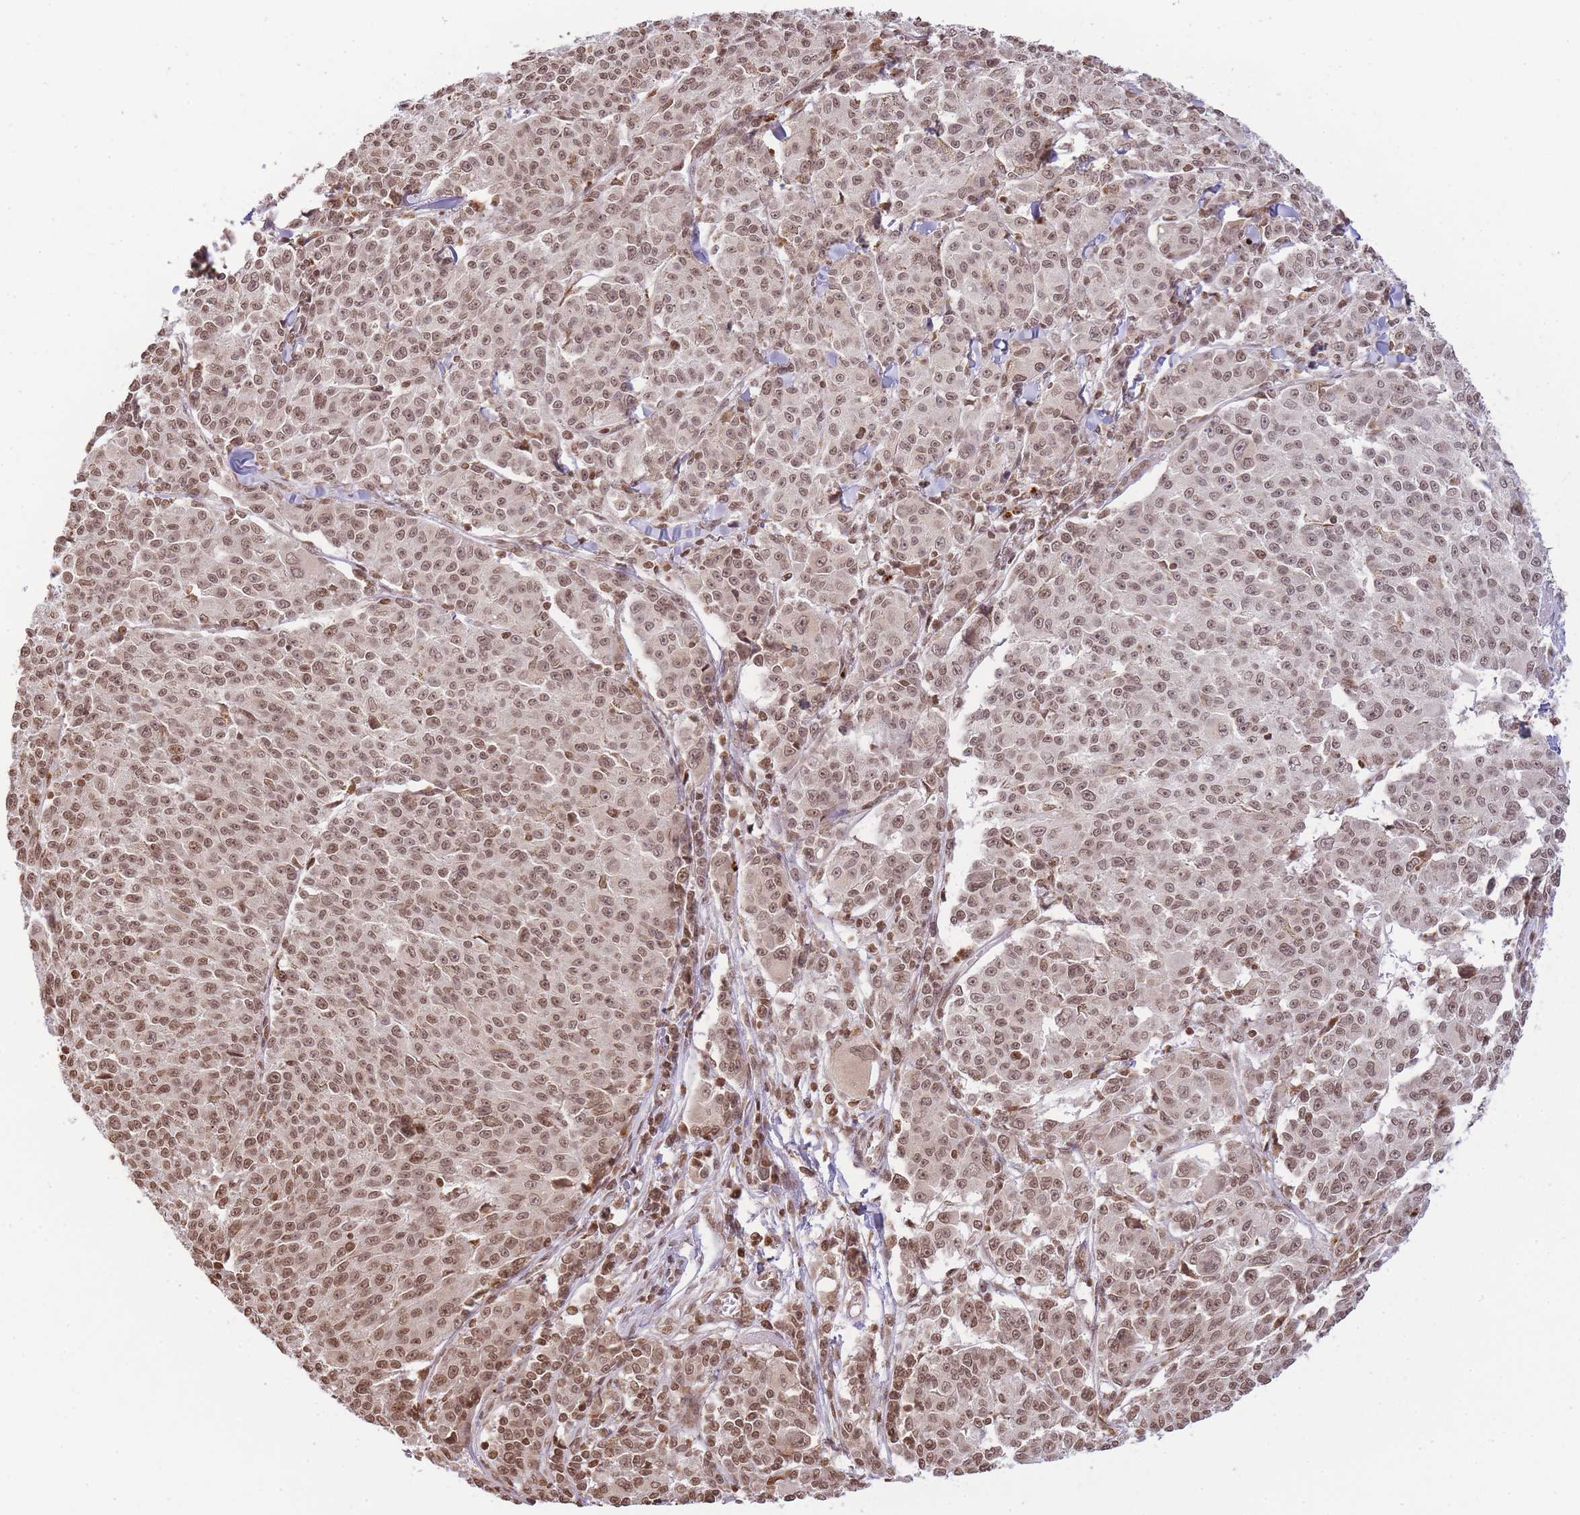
{"staining": {"intensity": "moderate", "quantity": ">75%", "location": "nuclear"}, "tissue": "melanoma", "cell_type": "Tumor cells", "image_type": "cancer", "snomed": [{"axis": "morphology", "description": "Malignant melanoma, NOS"}, {"axis": "topography", "description": "Skin"}], "caption": "This is a histology image of immunohistochemistry staining of melanoma, which shows moderate staining in the nuclear of tumor cells.", "gene": "WWTR1", "patient": {"sex": "female", "age": 52}}